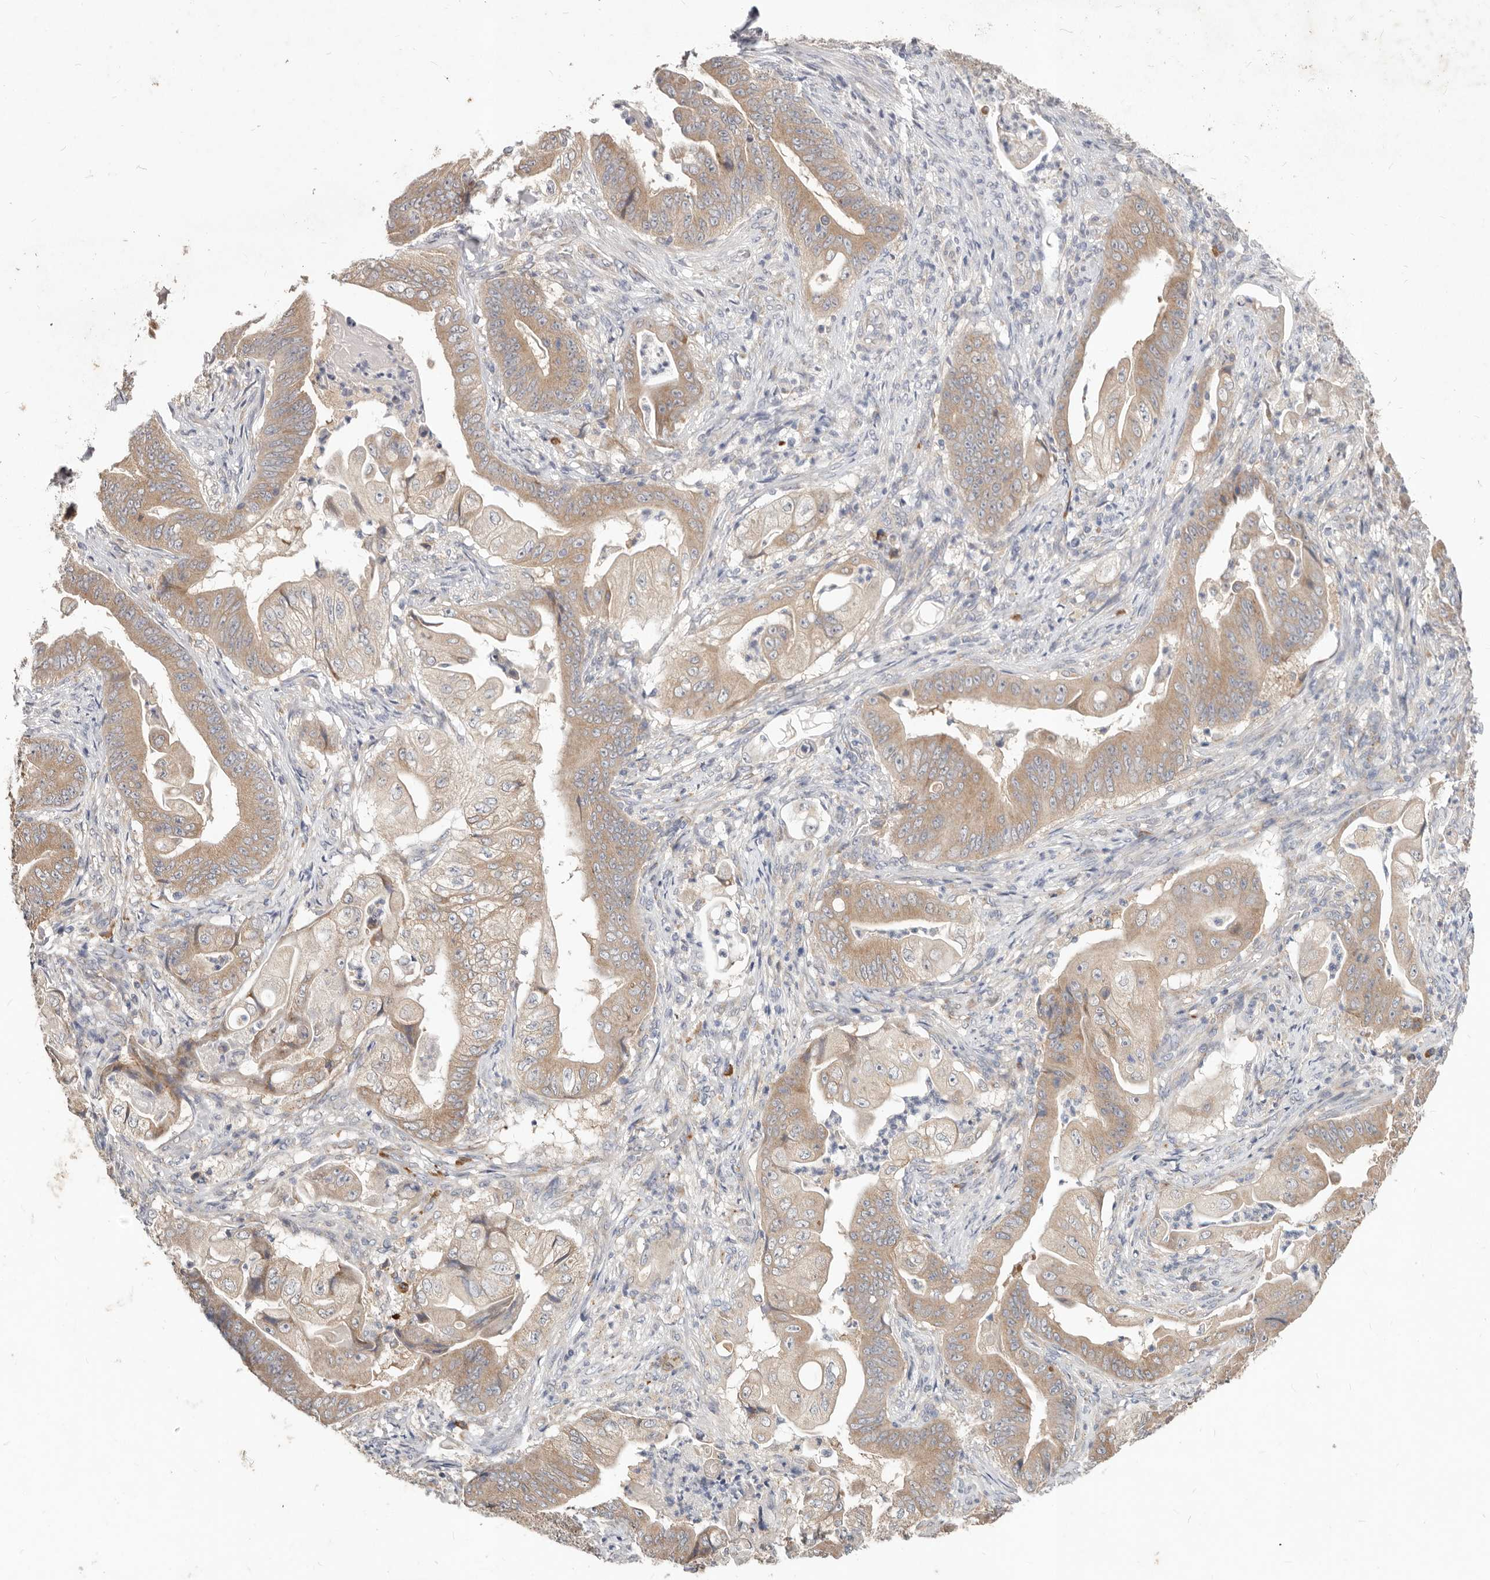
{"staining": {"intensity": "weak", "quantity": ">75%", "location": "cytoplasmic/membranous"}, "tissue": "stomach cancer", "cell_type": "Tumor cells", "image_type": "cancer", "snomed": [{"axis": "morphology", "description": "Adenocarcinoma, NOS"}, {"axis": "topography", "description": "Stomach"}], "caption": "Approximately >75% of tumor cells in human adenocarcinoma (stomach) show weak cytoplasmic/membranous protein staining as visualized by brown immunohistochemical staining.", "gene": "WDR77", "patient": {"sex": "female", "age": 73}}